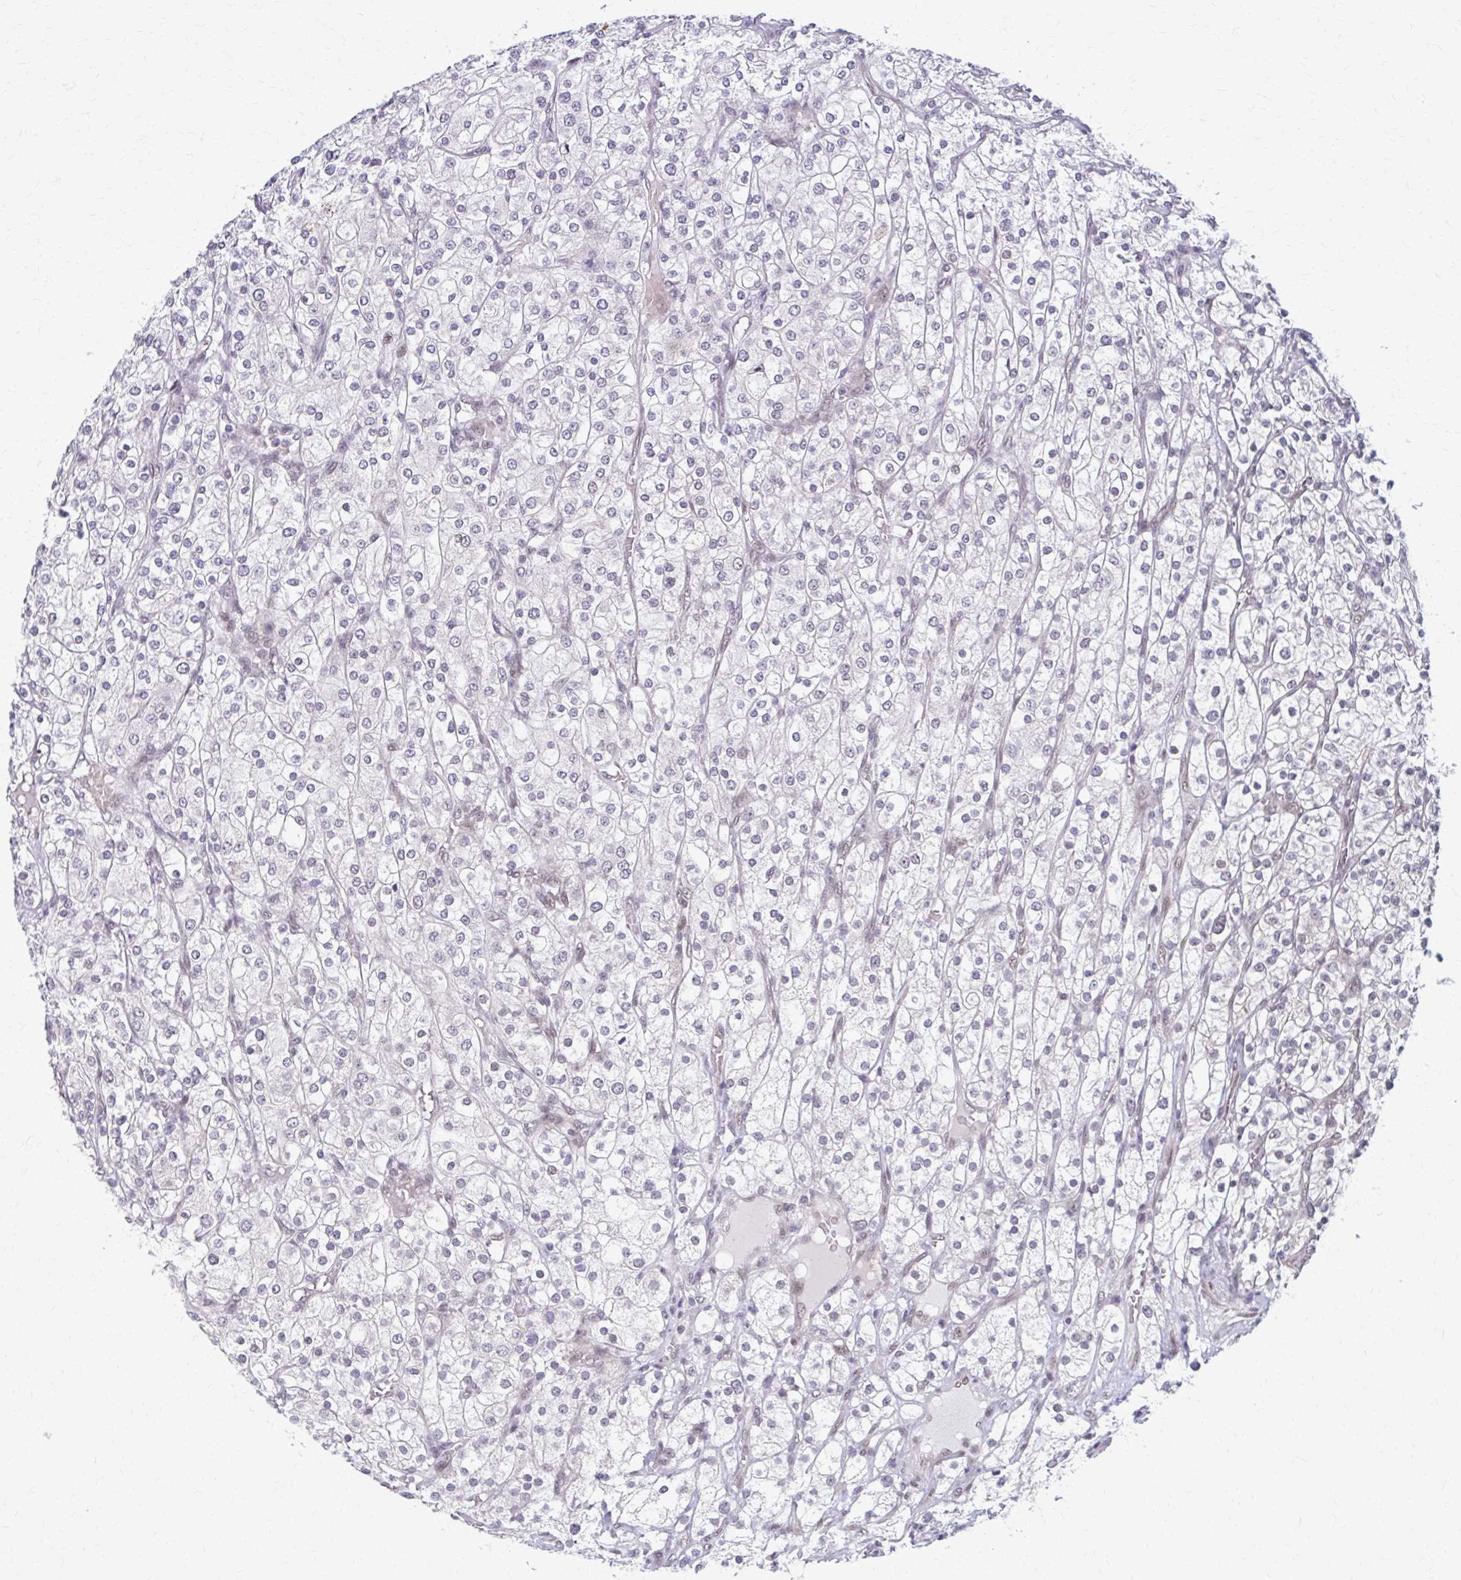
{"staining": {"intensity": "negative", "quantity": "none", "location": "none"}, "tissue": "renal cancer", "cell_type": "Tumor cells", "image_type": "cancer", "snomed": [{"axis": "morphology", "description": "Adenocarcinoma, NOS"}, {"axis": "topography", "description": "Kidney"}], "caption": "DAB (3,3'-diaminobenzidine) immunohistochemical staining of human renal cancer (adenocarcinoma) shows no significant staining in tumor cells.", "gene": "SETBP1", "patient": {"sex": "male", "age": 80}}